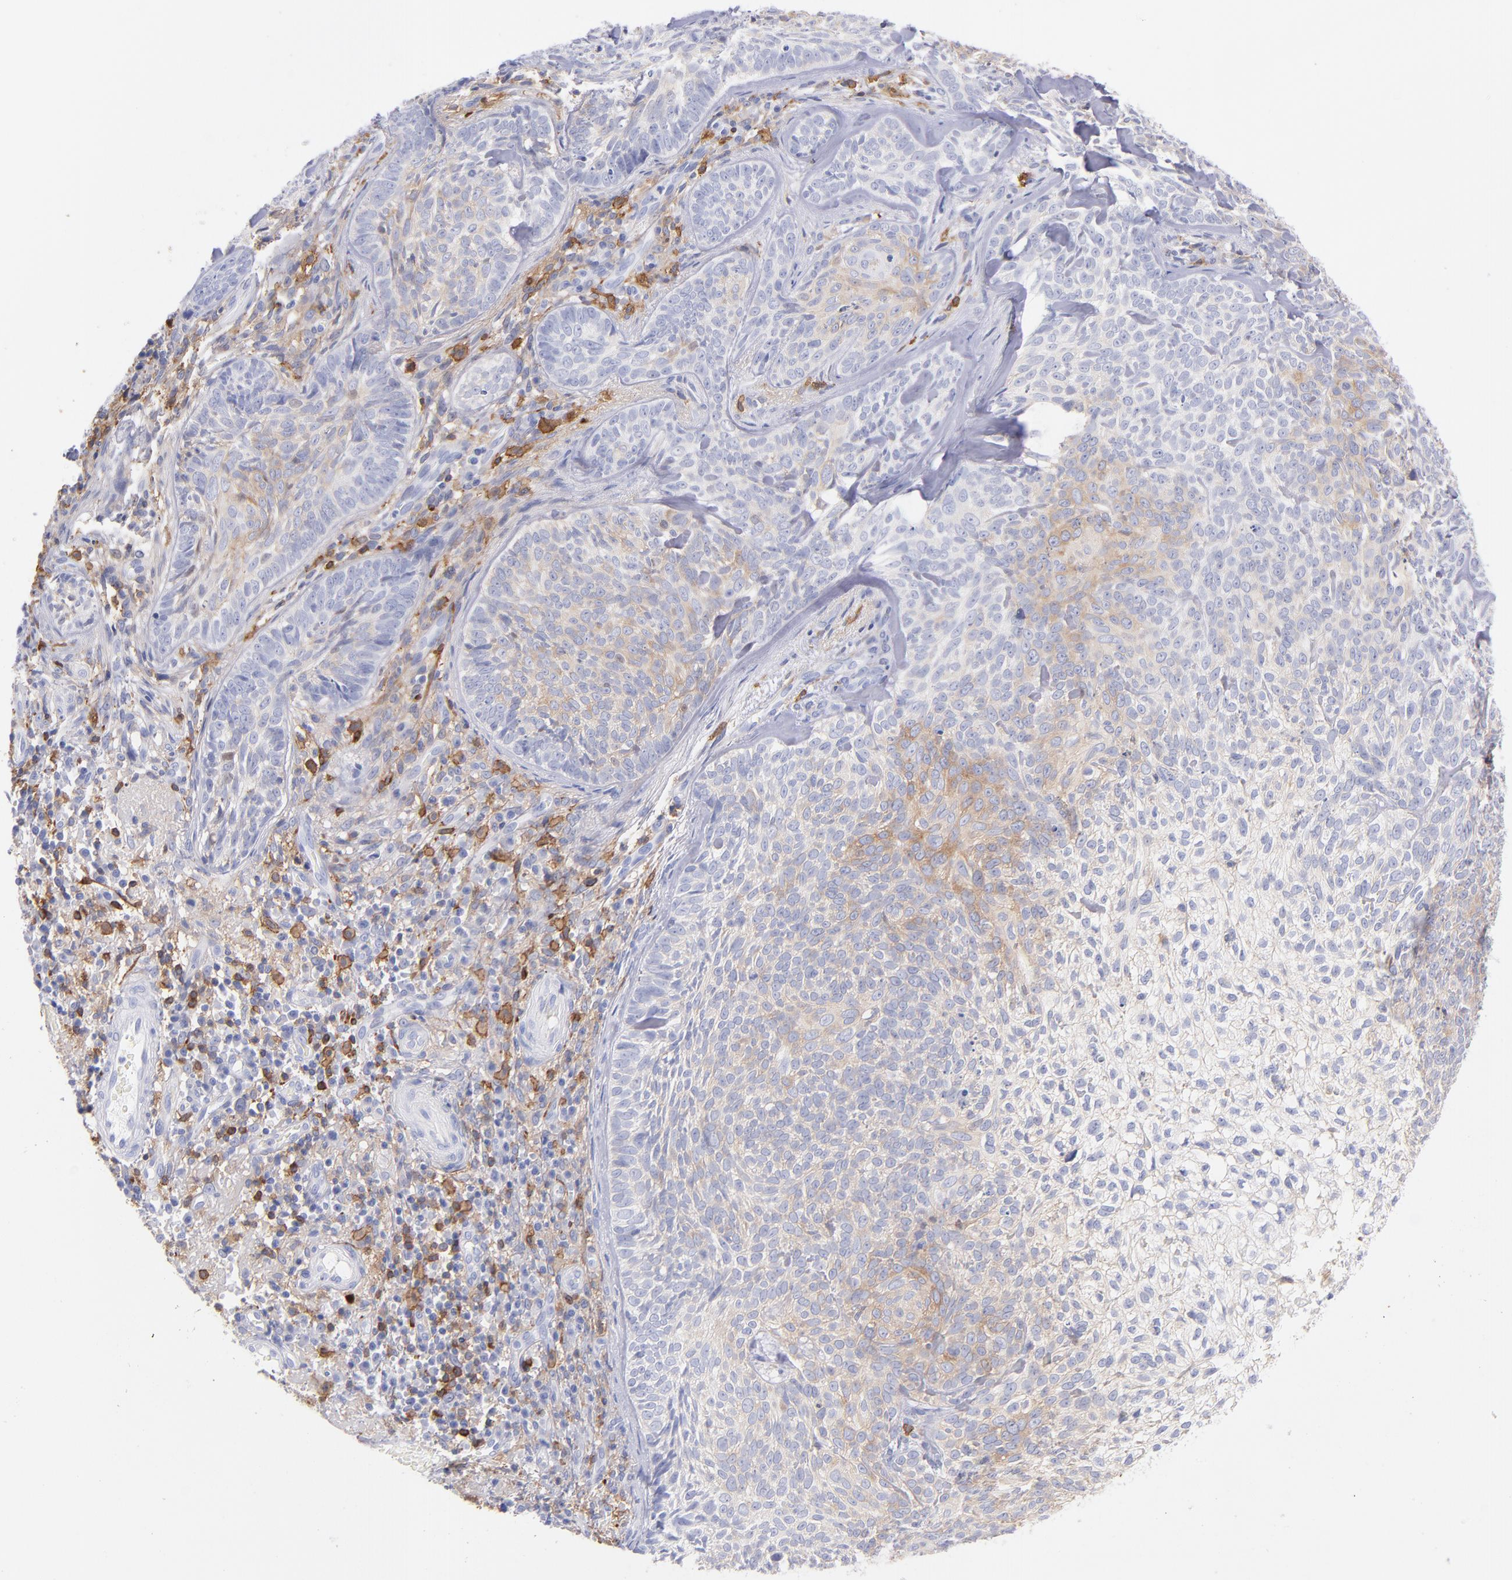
{"staining": {"intensity": "weak", "quantity": "25%-75%", "location": "cytoplasmic/membranous"}, "tissue": "skin cancer", "cell_type": "Tumor cells", "image_type": "cancer", "snomed": [{"axis": "morphology", "description": "Basal cell carcinoma"}, {"axis": "topography", "description": "Skin"}], "caption": "Human skin basal cell carcinoma stained for a protein (brown) displays weak cytoplasmic/membranous positive positivity in approximately 25%-75% of tumor cells.", "gene": "PRKCA", "patient": {"sex": "male", "age": 72}}